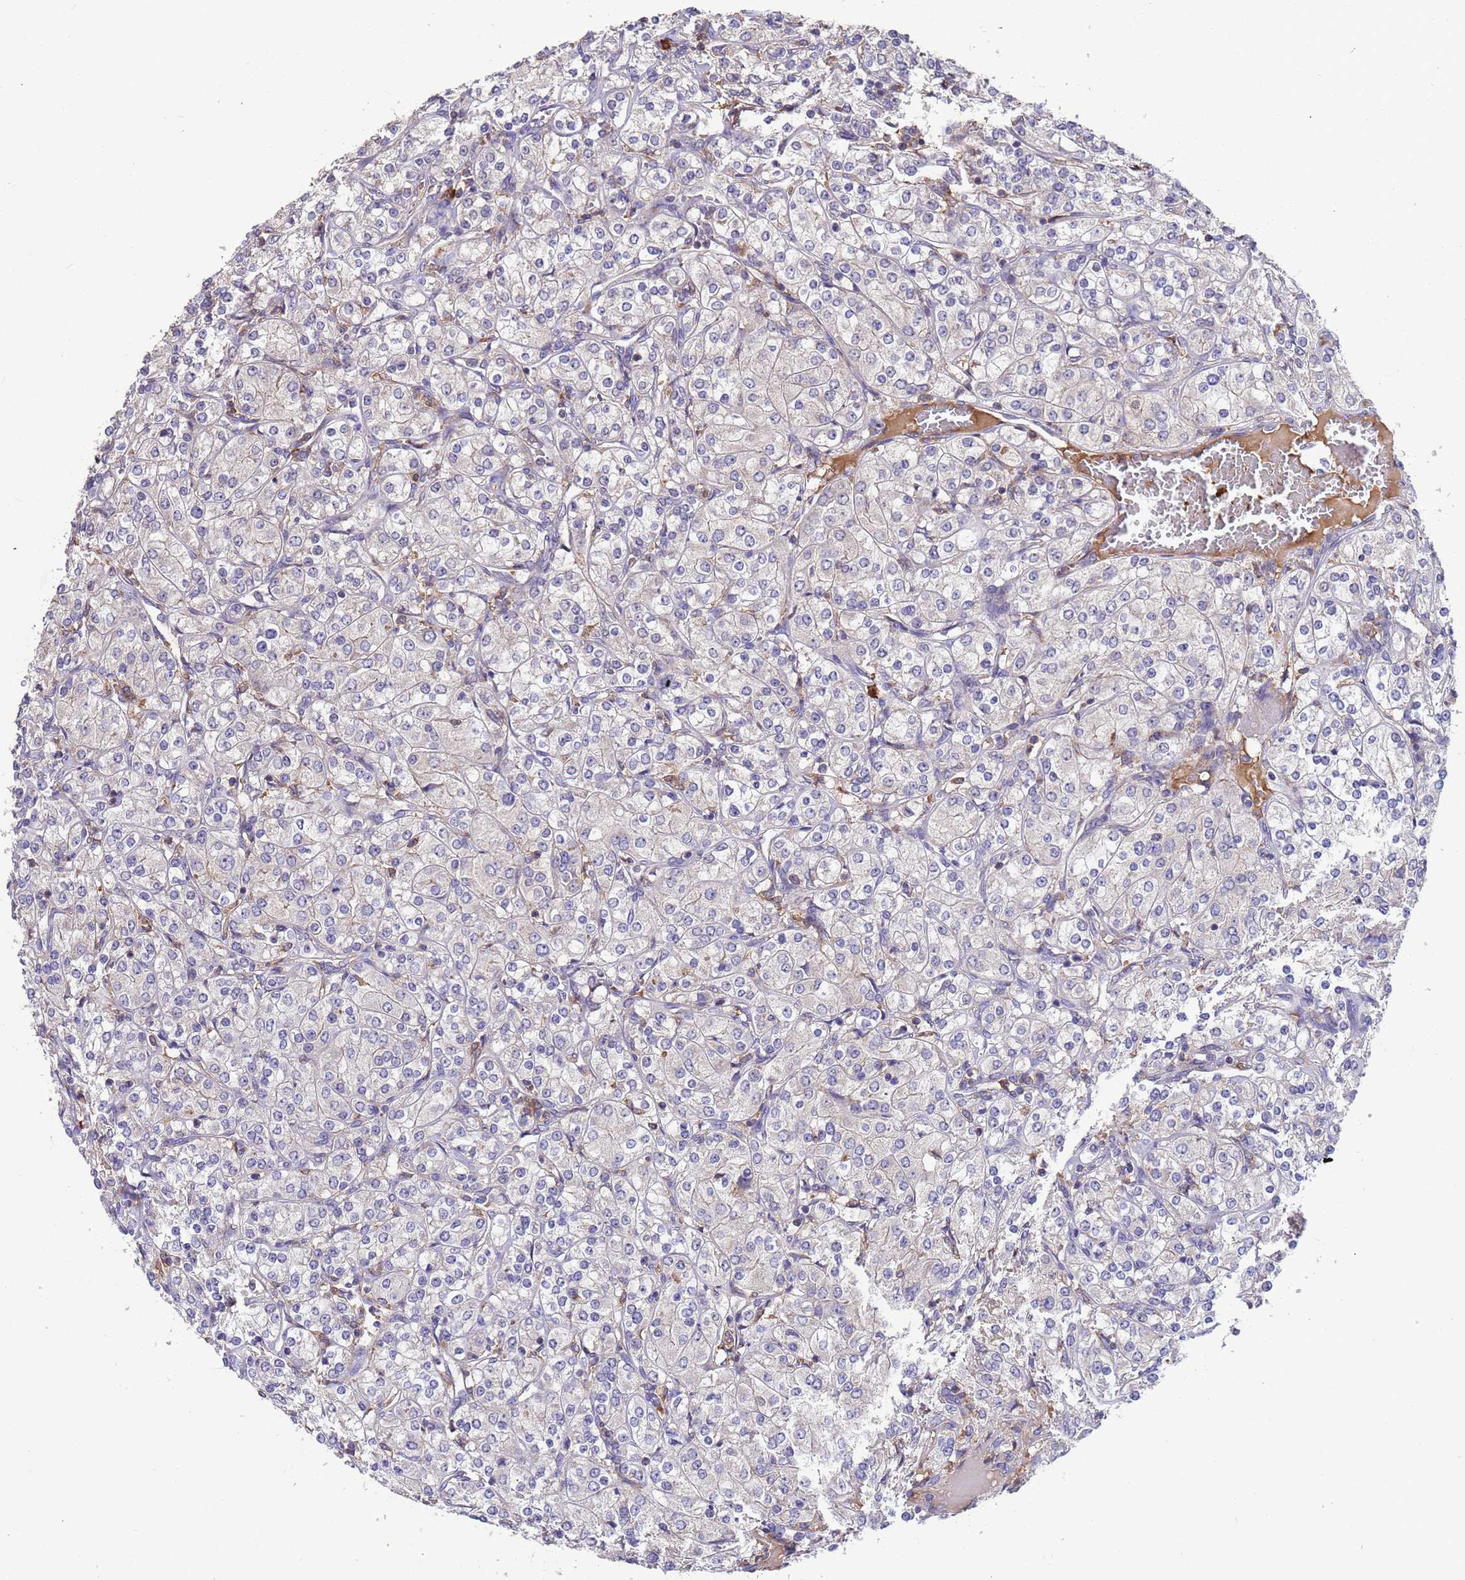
{"staining": {"intensity": "negative", "quantity": "none", "location": "none"}, "tissue": "renal cancer", "cell_type": "Tumor cells", "image_type": "cancer", "snomed": [{"axis": "morphology", "description": "Adenocarcinoma, NOS"}, {"axis": "topography", "description": "Kidney"}], "caption": "Protein analysis of renal cancer displays no significant expression in tumor cells.", "gene": "AMPD3", "patient": {"sex": "male", "age": 77}}